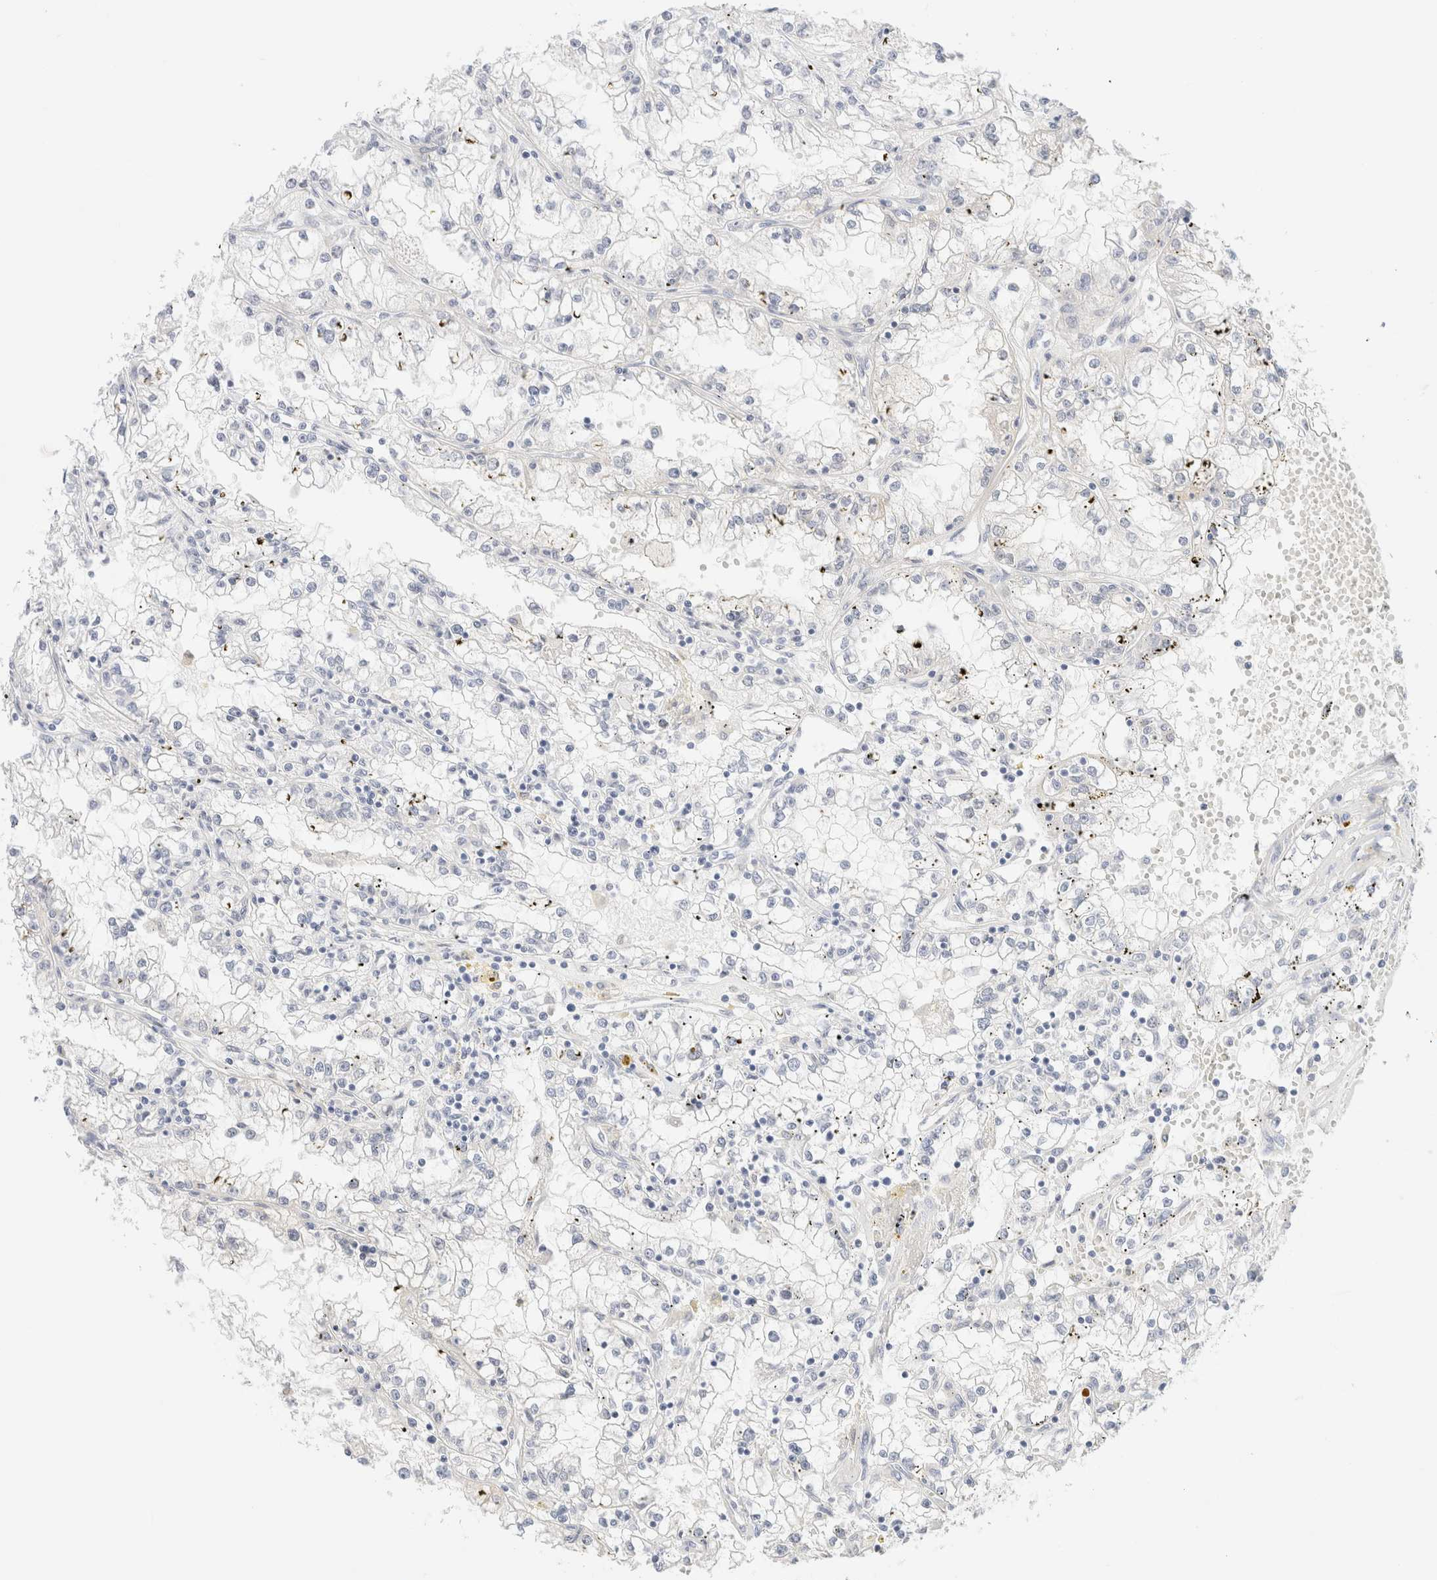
{"staining": {"intensity": "negative", "quantity": "none", "location": "none"}, "tissue": "renal cancer", "cell_type": "Tumor cells", "image_type": "cancer", "snomed": [{"axis": "morphology", "description": "Adenocarcinoma, NOS"}, {"axis": "topography", "description": "Kidney"}], "caption": "IHC micrograph of human adenocarcinoma (renal) stained for a protein (brown), which demonstrates no staining in tumor cells.", "gene": "DPYS", "patient": {"sex": "male", "age": 56}}